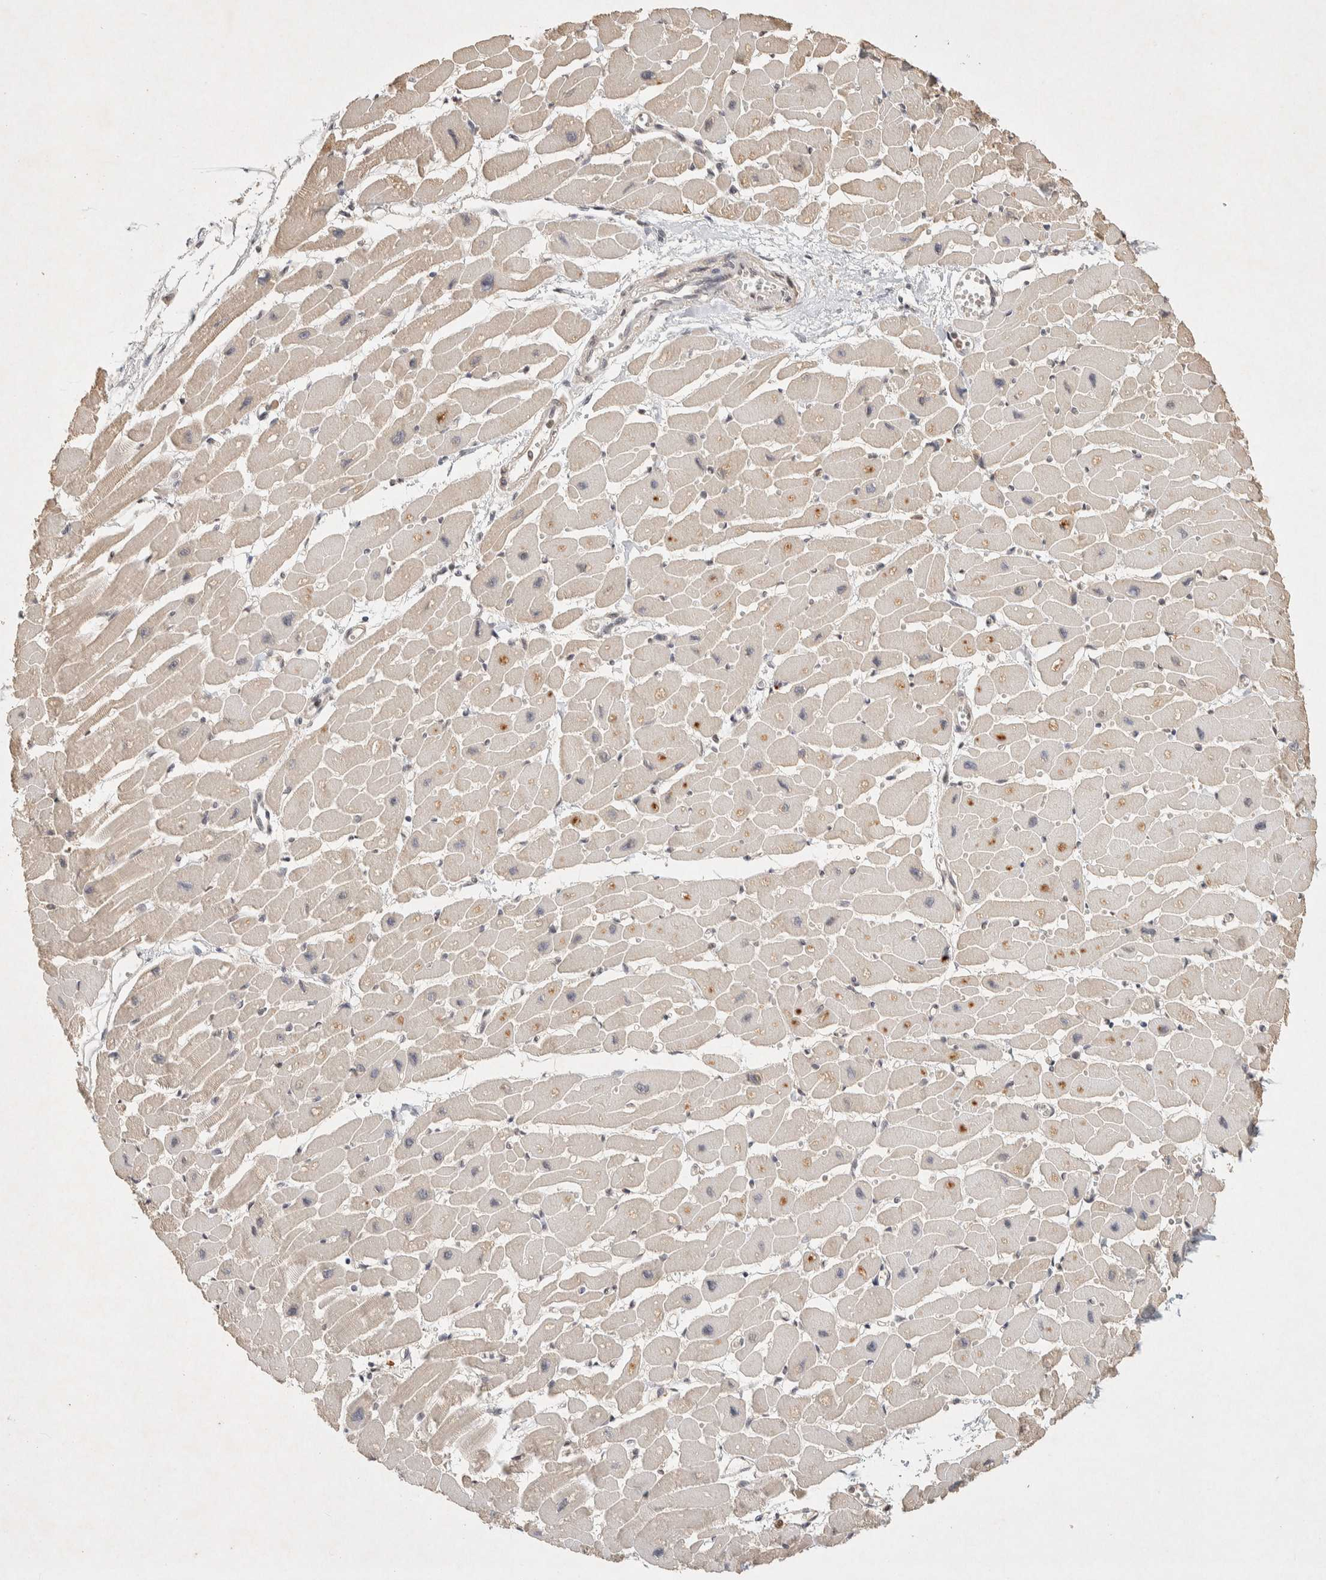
{"staining": {"intensity": "weak", "quantity": "25%-75%", "location": "cytoplasmic/membranous"}, "tissue": "heart muscle", "cell_type": "Cardiomyocytes", "image_type": "normal", "snomed": [{"axis": "morphology", "description": "Normal tissue, NOS"}, {"axis": "topography", "description": "Heart"}], "caption": "A histopathology image of human heart muscle stained for a protein demonstrates weak cytoplasmic/membranous brown staining in cardiomyocytes.", "gene": "RAC2", "patient": {"sex": "female", "age": 54}}